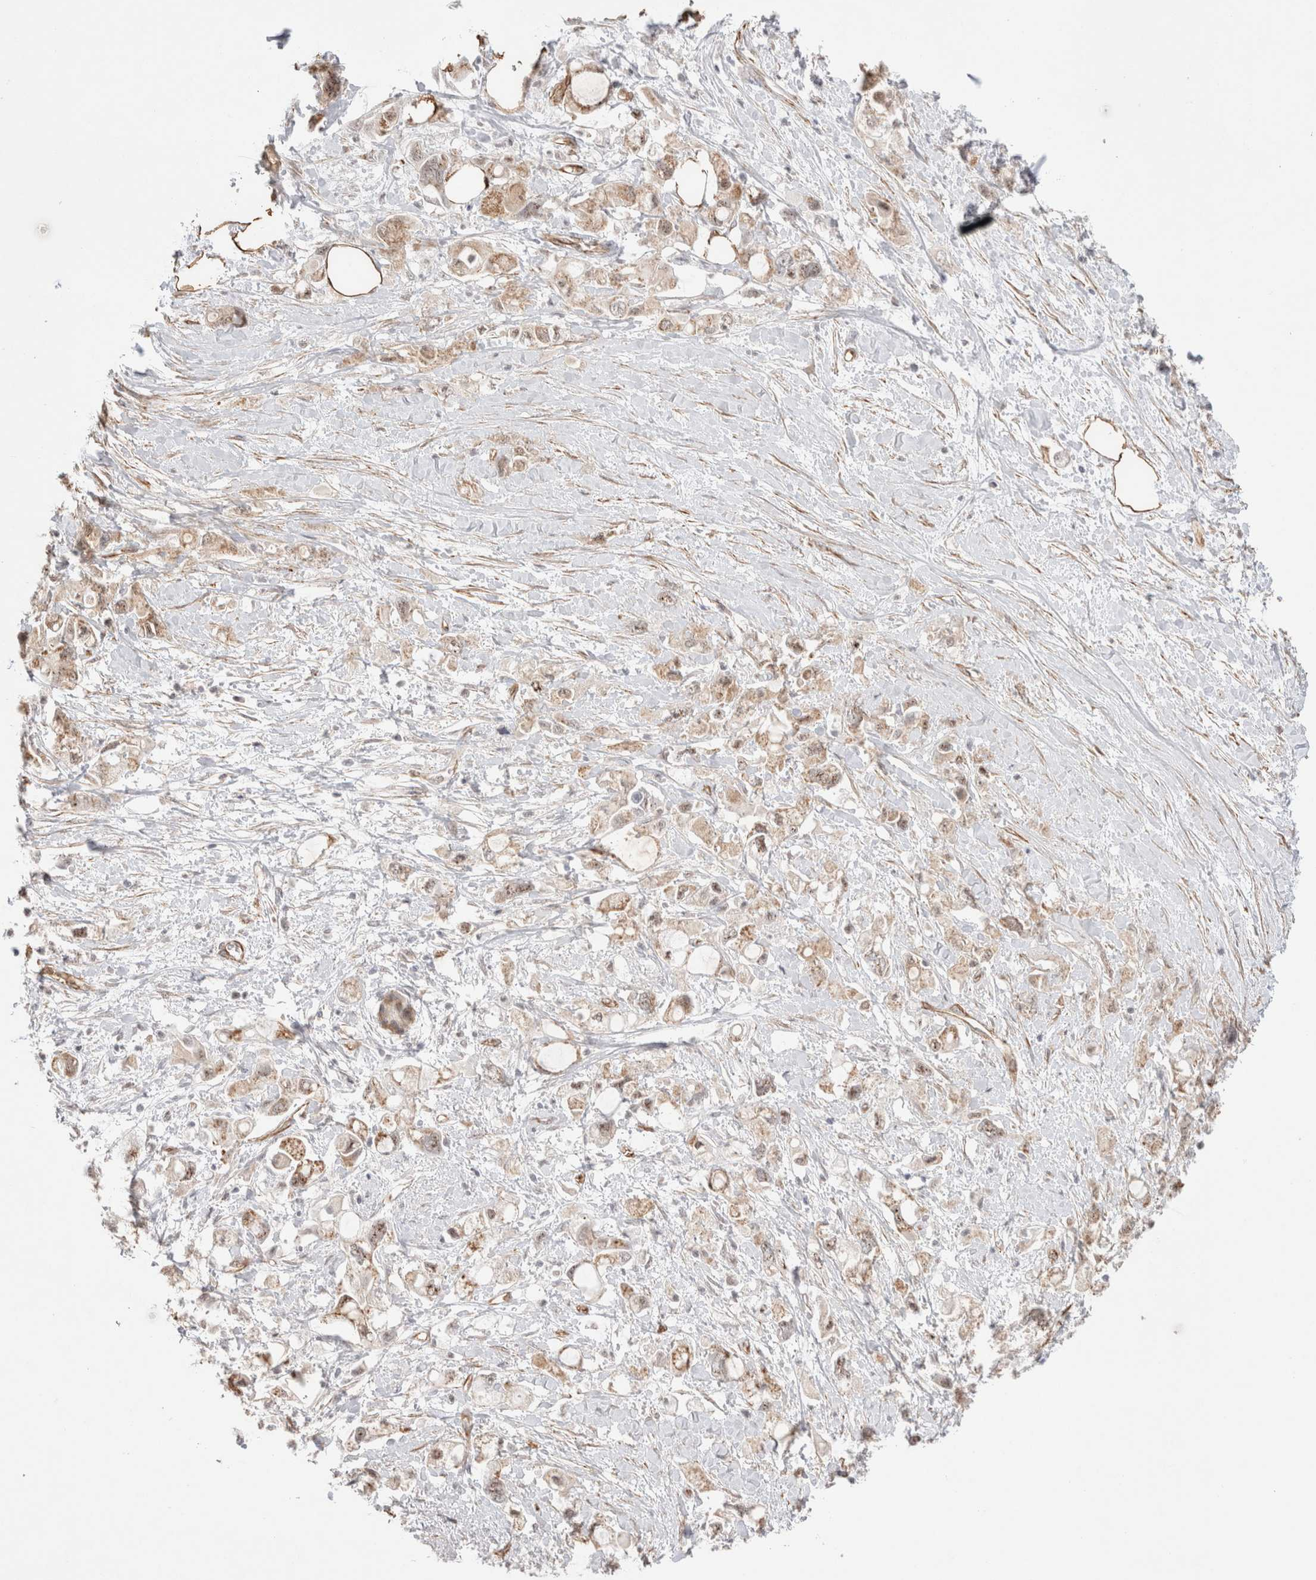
{"staining": {"intensity": "weak", "quantity": ">75%", "location": "cytoplasmic/membranous,nuclear"}, "tissue": "pancreatic cancer", "cell_type": "Tumor cells", "image_type": "cancer", "snomed": [{"axis": "morphology", "description": "Adenocarcinoma, NOS"}, {"axis": "topography", "description": "Pancreas"}], "caption": "This is an image of IHC staining of pancreatic adenocarcinoma, which shows weak staining in the cytoplasmic/membranous and nuclear of tumor cells.", "gene": "CAAP1", "patient": {"sex": "female", "age": 56}}